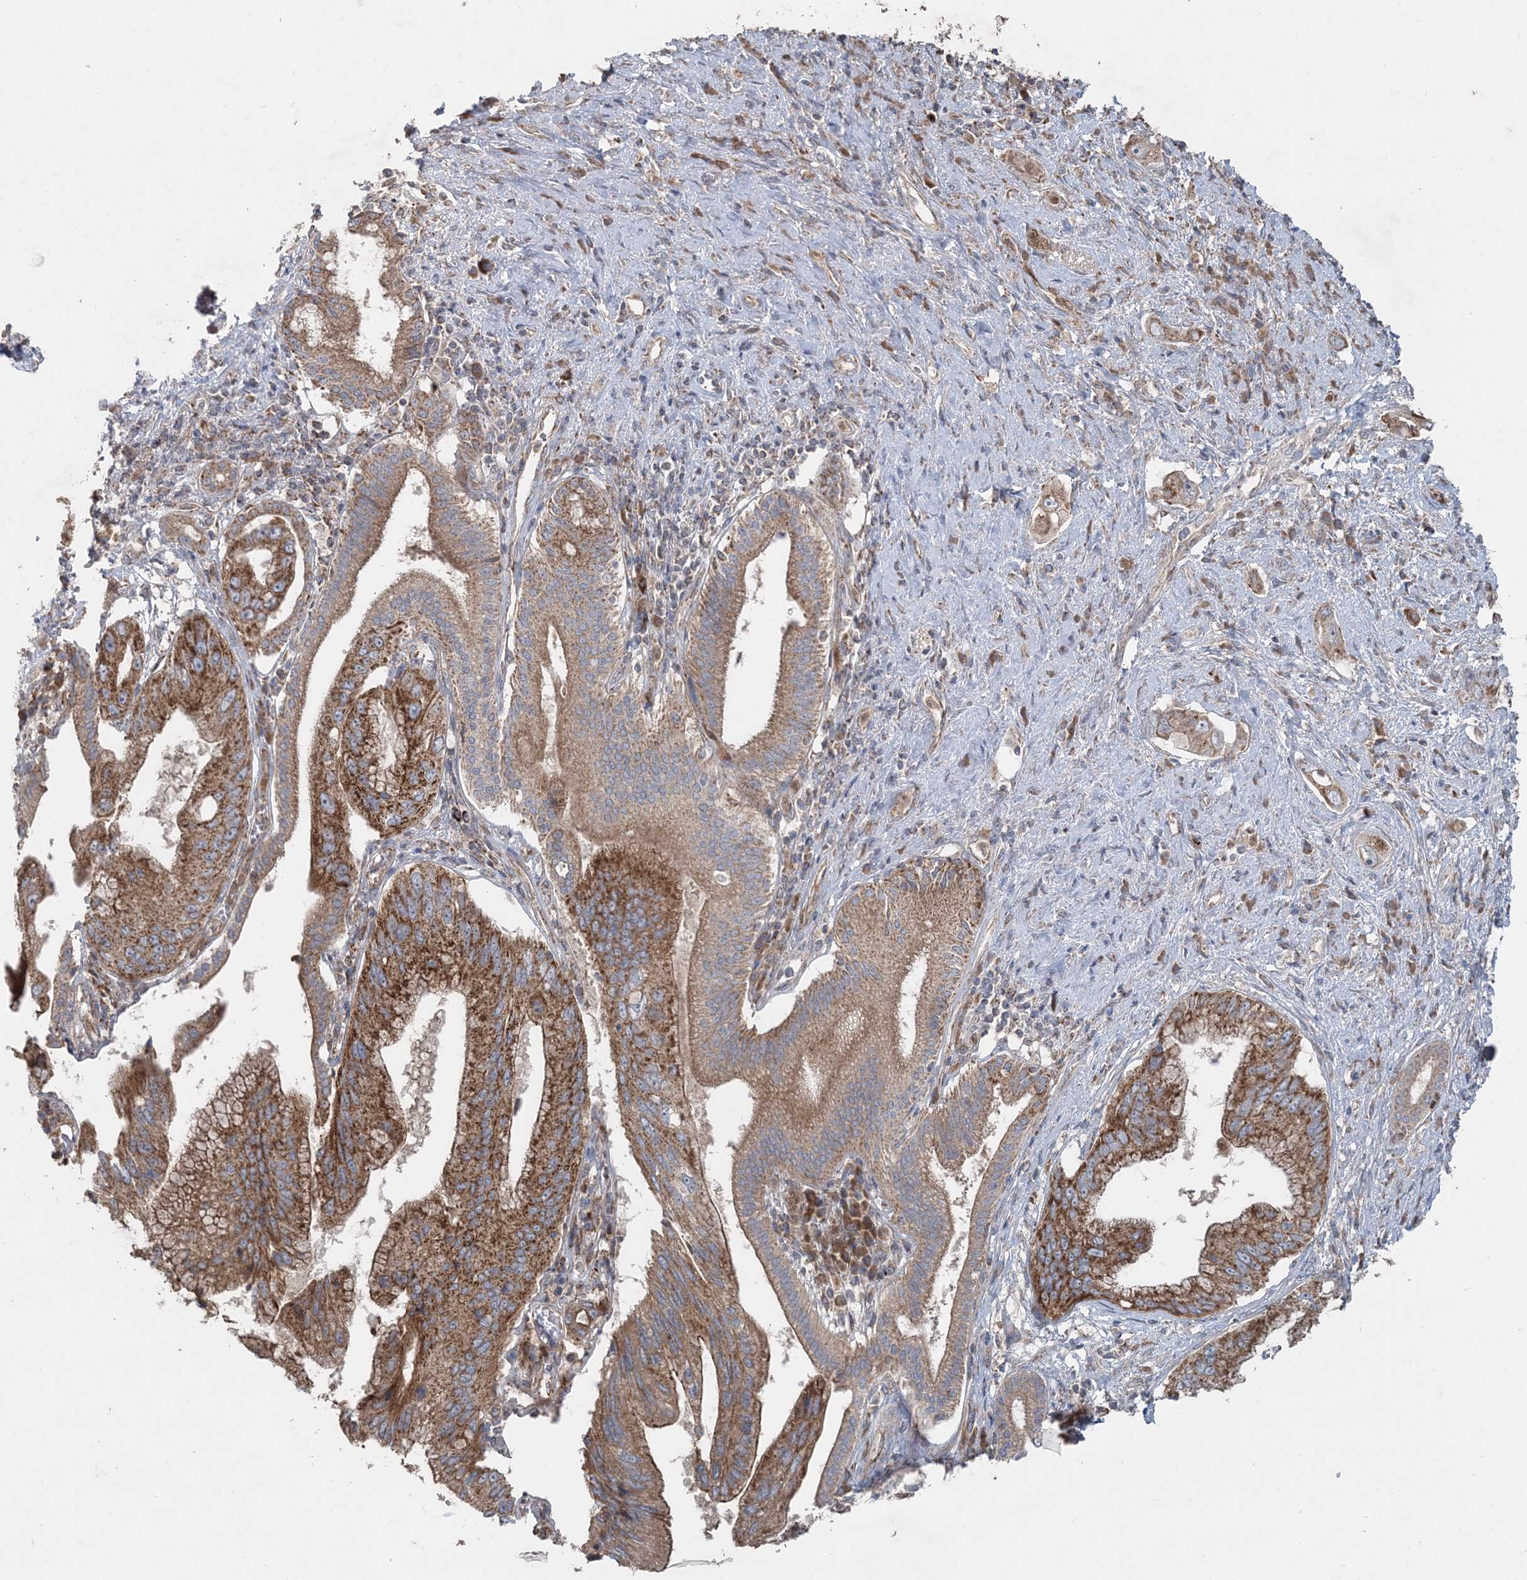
{"staining": {"intensity": "strong", "quantity": ">75%", "location": "cytoplasmic/membranous"}, "tissue": "pancreatic cancer", "cell_type": "Tumor cells", "image_type": "cancer", "snomed": [{"axis": "morphology", "description": "Inflammation, NOS"}, {"axis": "morphology", "description": "Adenocarcinoma, NOS"}, {"axis": "topography", "description": "Pancreas"}], "caption": "Immunohistochemical staining of adenocarcinoma (pancreatic) reveals strong cytoplasmic/membranous protein positivity in approximately >75% of tumor cells.", "gene": "LRPPRC", "patient": {"sex": "female", "age": 56}}